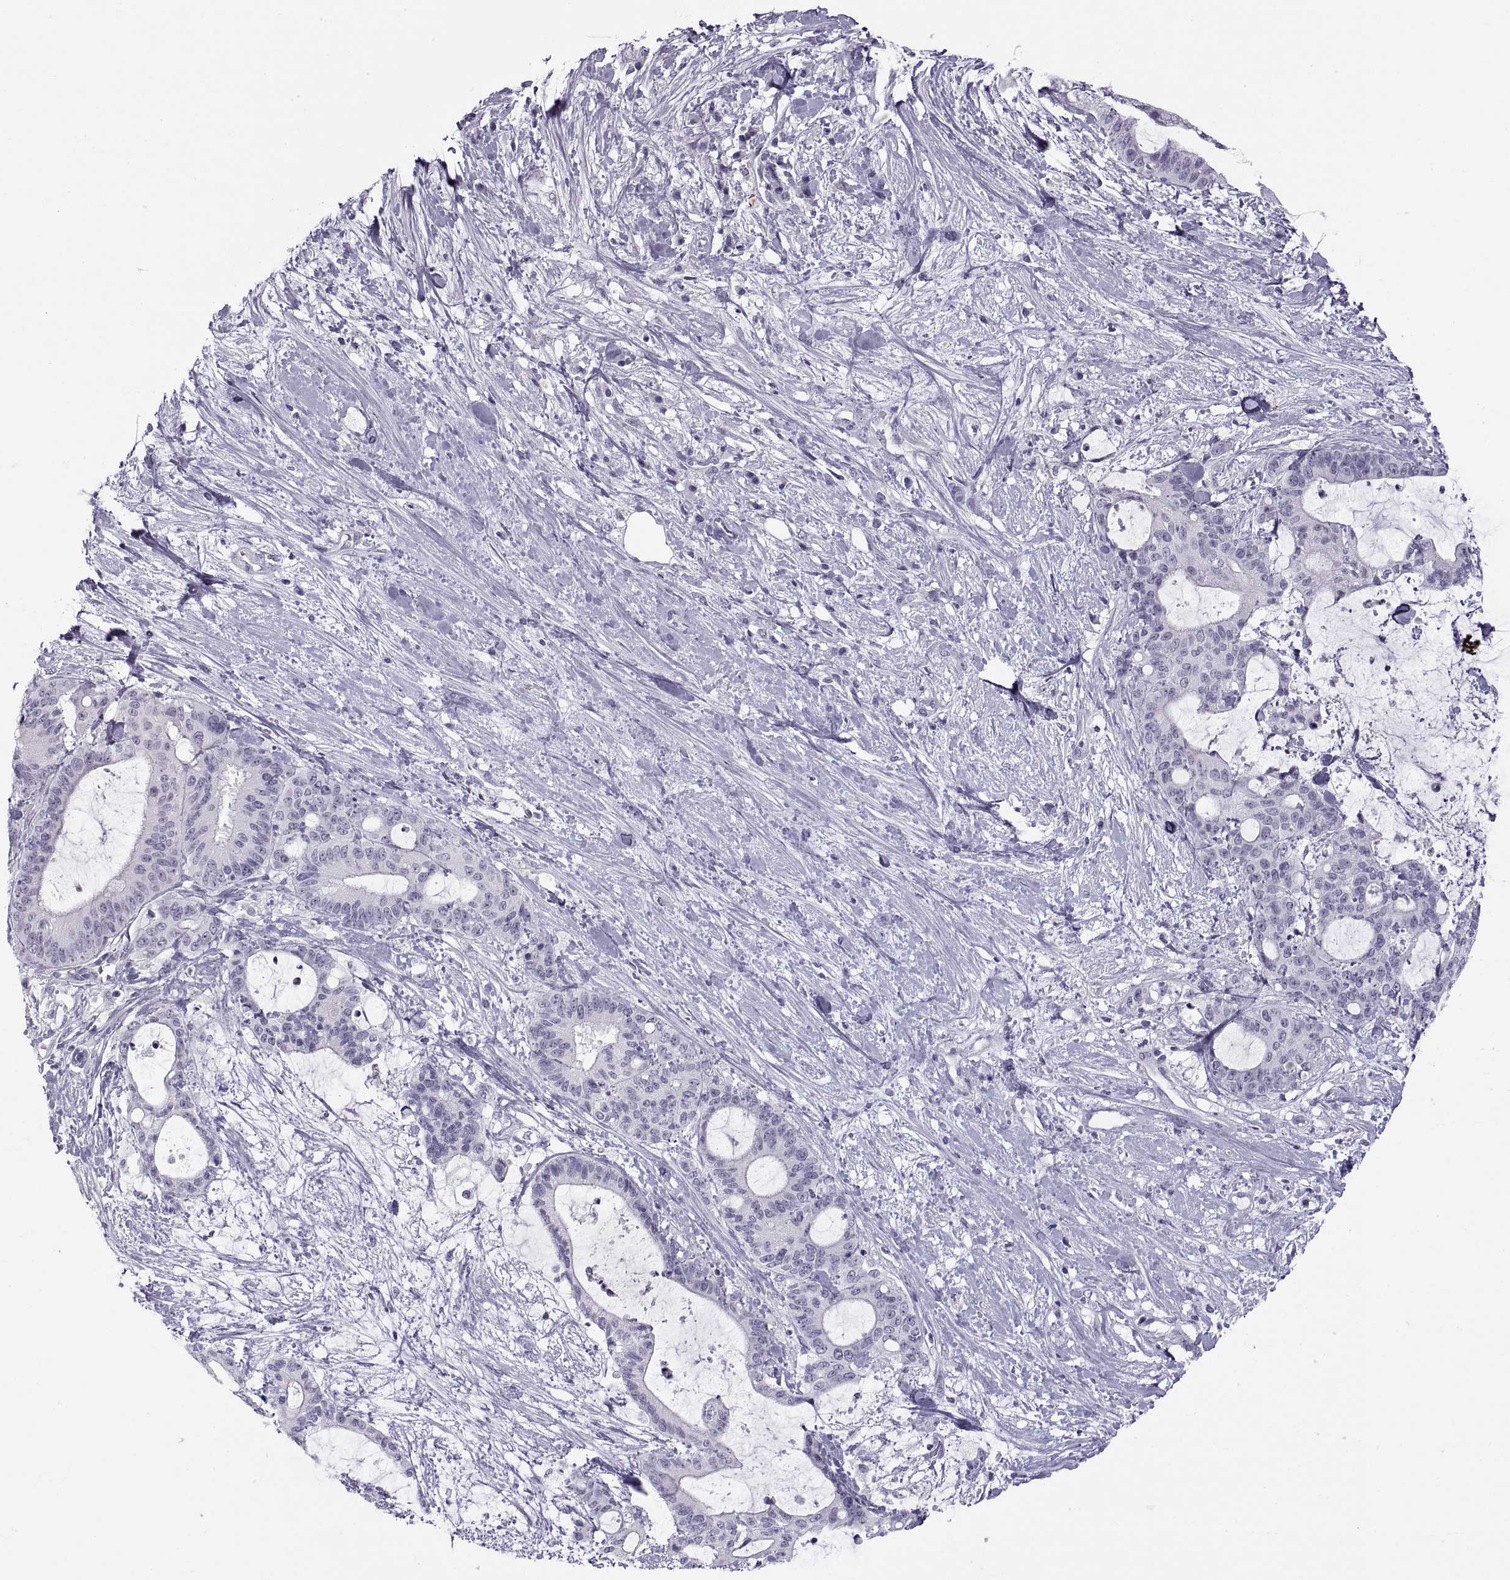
{"staining": {"intensity": "negative", "quantity": "none", "location": "none"}, "tissue": "liver cancer", "cell_type": "Tumor cells", "image_type": "cancer", "snomed": [{"axis": "morphology", "description": "Cholangiocarcinoma"}, {"axis": "topography", "description": "Liver"}], "caption": "The histopathology image demonstrates no significant positivity in tumor cells of liver cholangiocarcinoma. Brightfield microscopy of IHC stained with DAB (3,3'-diaminobenzidine) (brown) and hematoxylin (blue), captured at high magnification.", "gene": "C3orf22", "patient": {"sex": "female", "age": 73}}